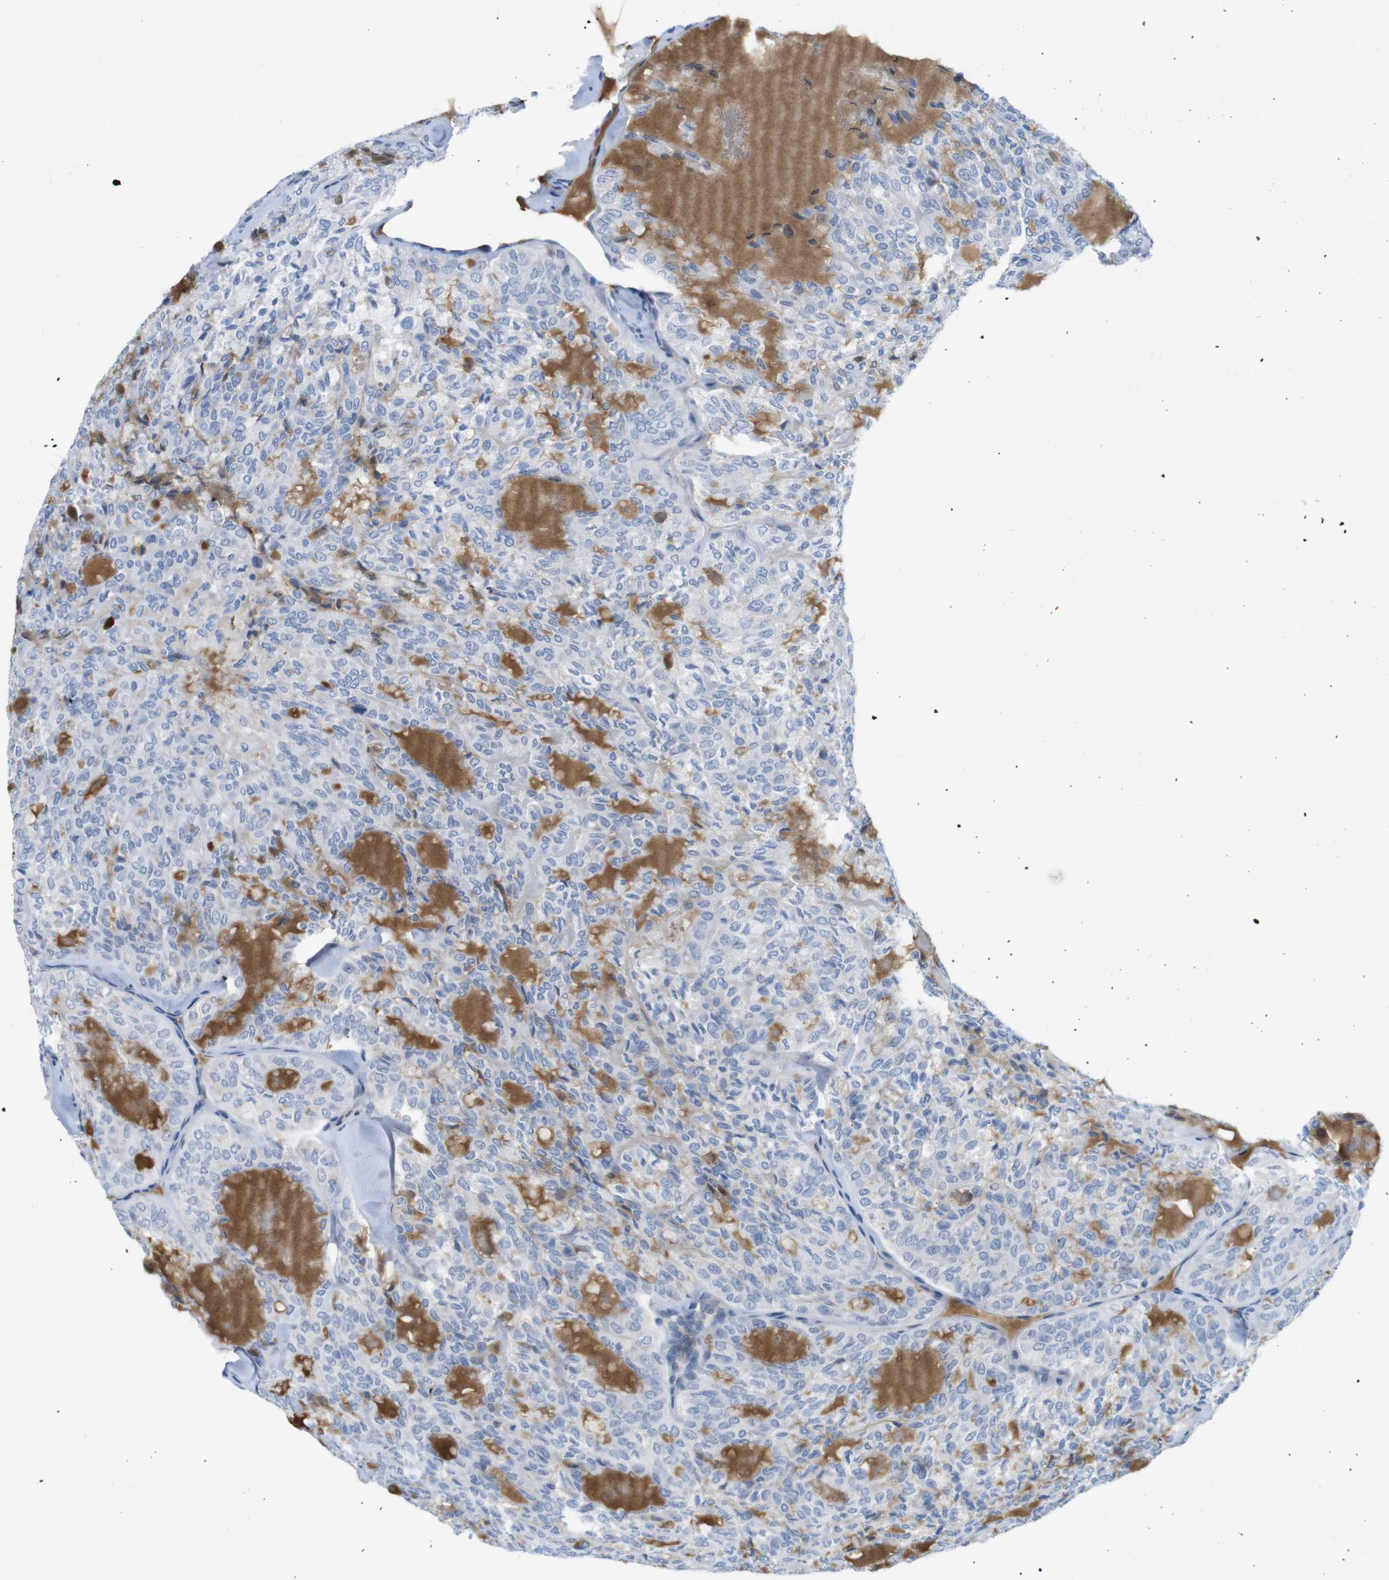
{"staining": {"intensity": "negative", "quantity": "none", "location": "none"}, "tissue": "thyroid cancer", "cell_type": "Tumor cells", "image_type": "cancer", "snomed": [{"axis": "morphology", "description": "Follicular adenoma carcinoma, NOS"}, {"axis": "topography", "description": "Thyroid gland"}], "caption": "High magnification brightfield microscopy of follicular adenoma carcinoma (thyroid) stained with DAB (3,3'-diaminobenzidine) (brown) and counterstained with hematoxylin (blue): tumor cells show no significant staining.", "gene": "OPN1SW", "patient": {"sex": "male", "age": 75}}